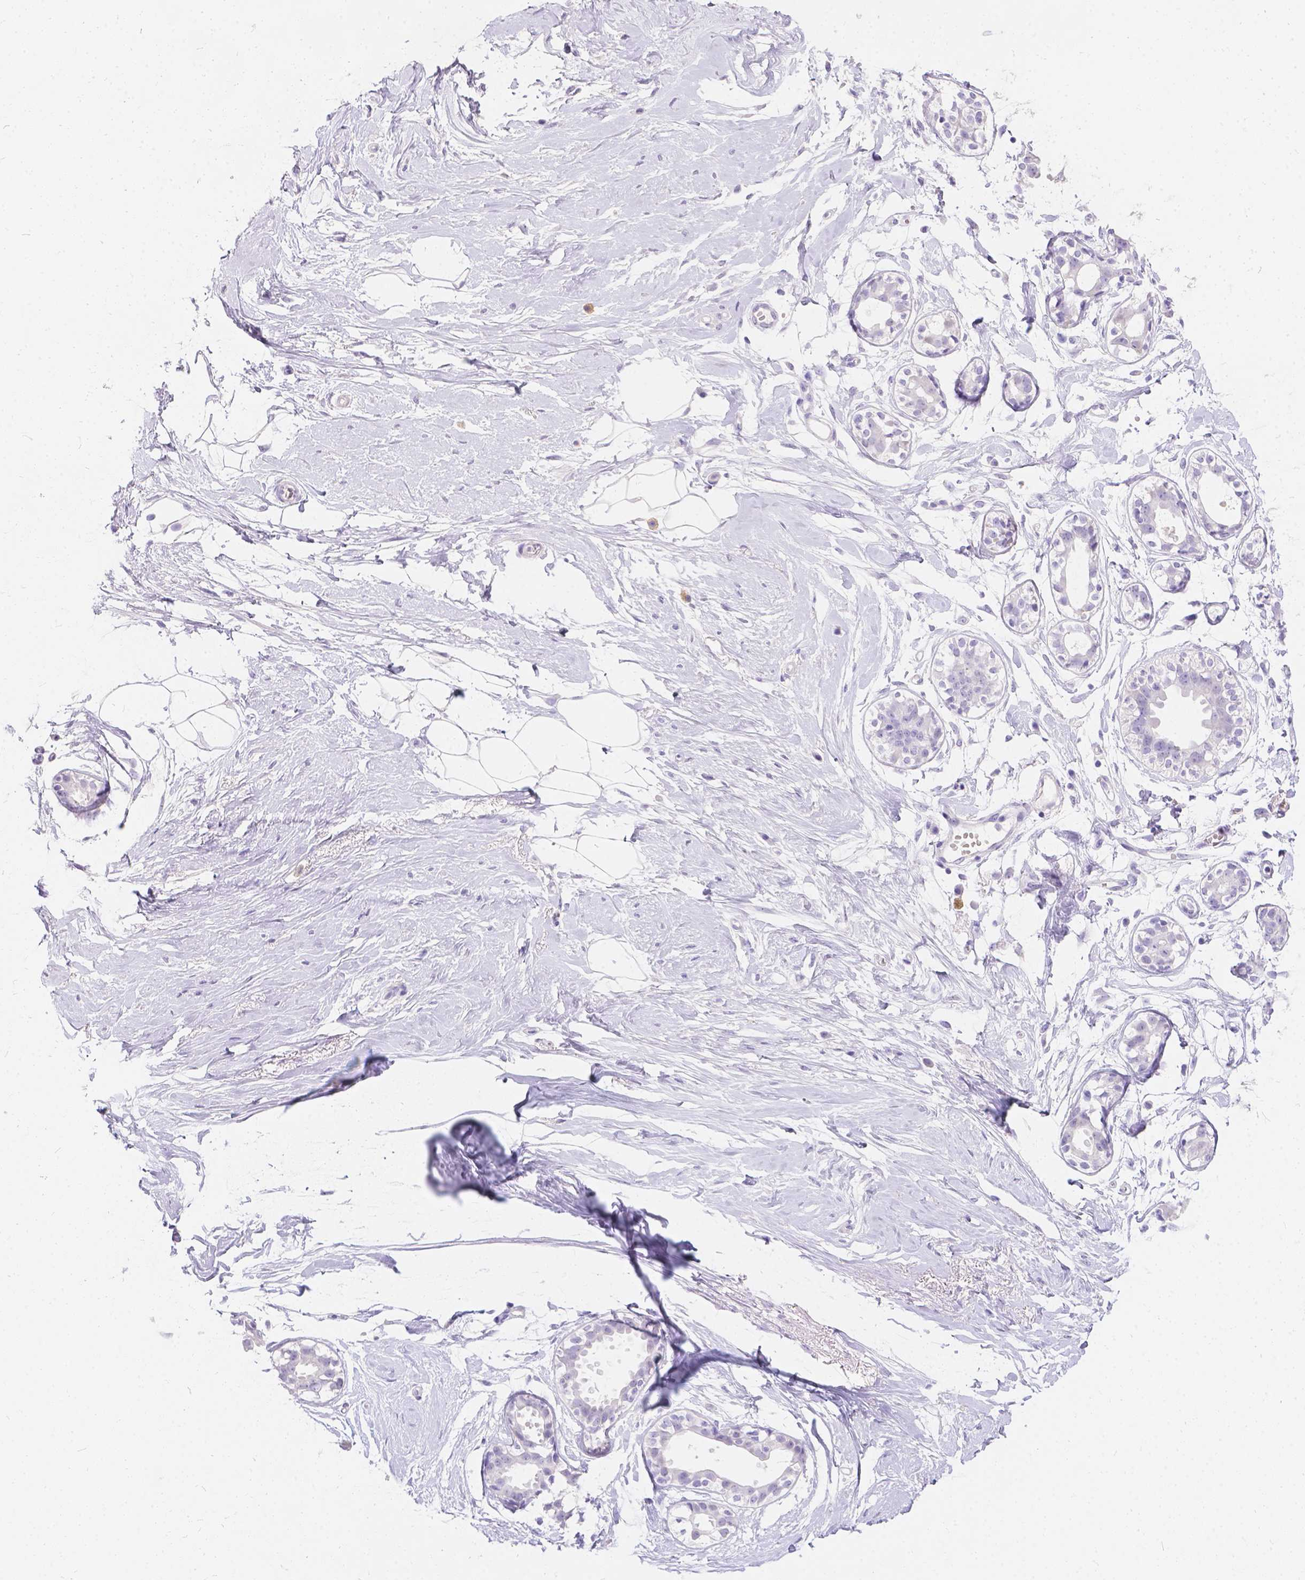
{"staining": {"intensity": "negative", "quantity": "none", "location": "none"}, "tissue": "breast", "cell_type": "Adipocytes", "image_type": "normal", "snomed": [{"axis": "morphology", "description": "Normal tissue, NOS"}, {"axis": "topography", "description": "Breast"}], "caption": "The IHC image has no significant staining in adipocytes of breast. (DAB immunohistochemistry visualized using brightfield microscopy, high magnification).", "gene": "GNRHR", "patient": {"sex": "female", "age": 49}}